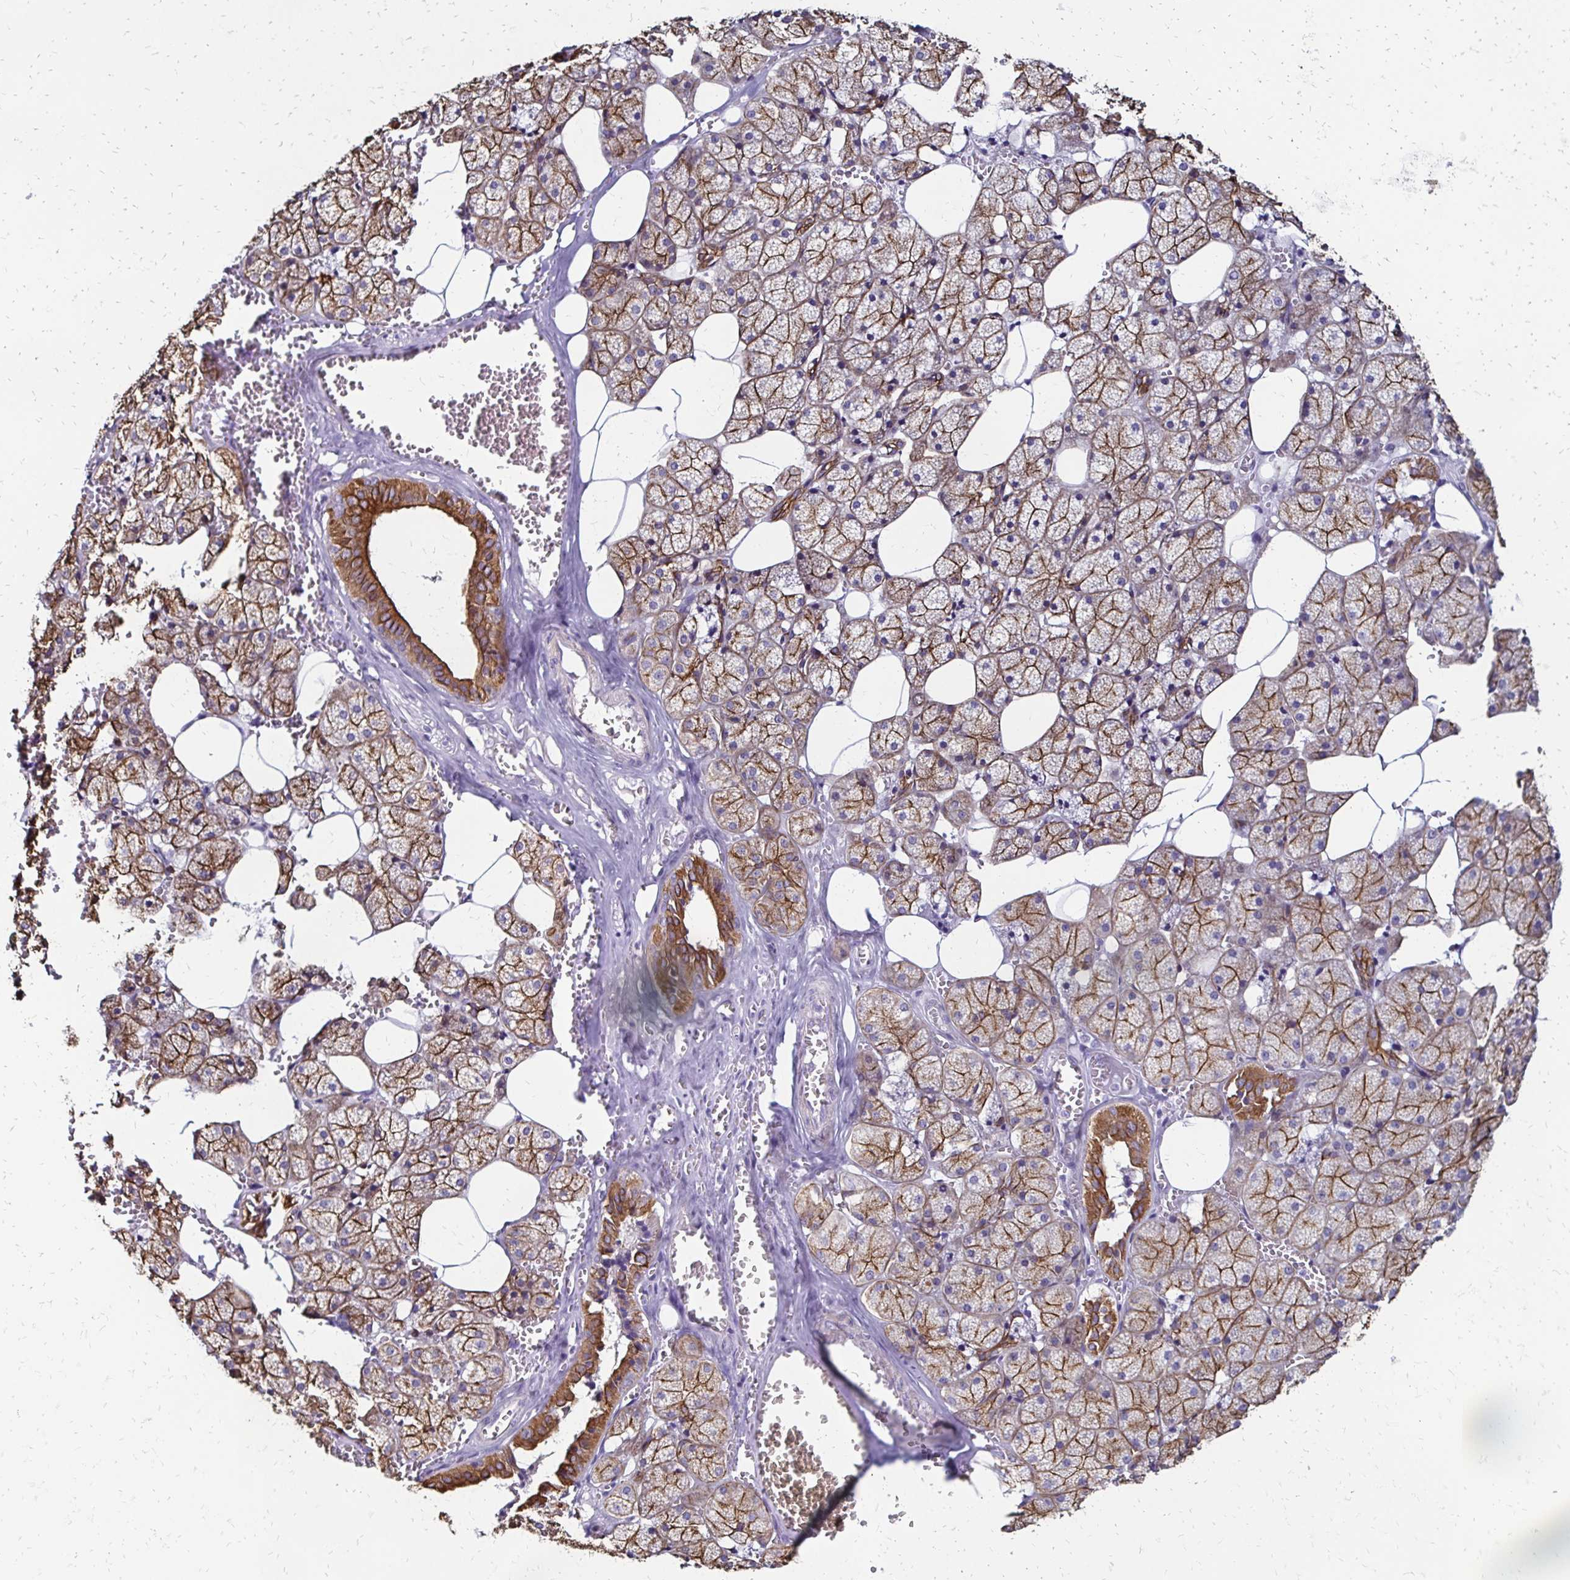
{"staining": {"intensity": "strong", "quantity": ">75%", "location": "cytoplasmic/membranous"}, "tissue": "salivary gland", "cell_type": "Glandular cells", "image_type": "normal", "snomed": [{"axis": "morphology", "description": "Normal tissue, NOS"}, {"axis": "topography", "description": "Salivary gland"}, {"axis": "topography", "description": "Peripheral nerve tissue"}], "caption": "This is an image of immunohistochemistry (IHC) staining of normal salivary gland, which shows strong positivity in the cytoplasmic/membranous of glandular cells.", "gene": "DTNB", "patient": {"sex": "male", "age": 38}}